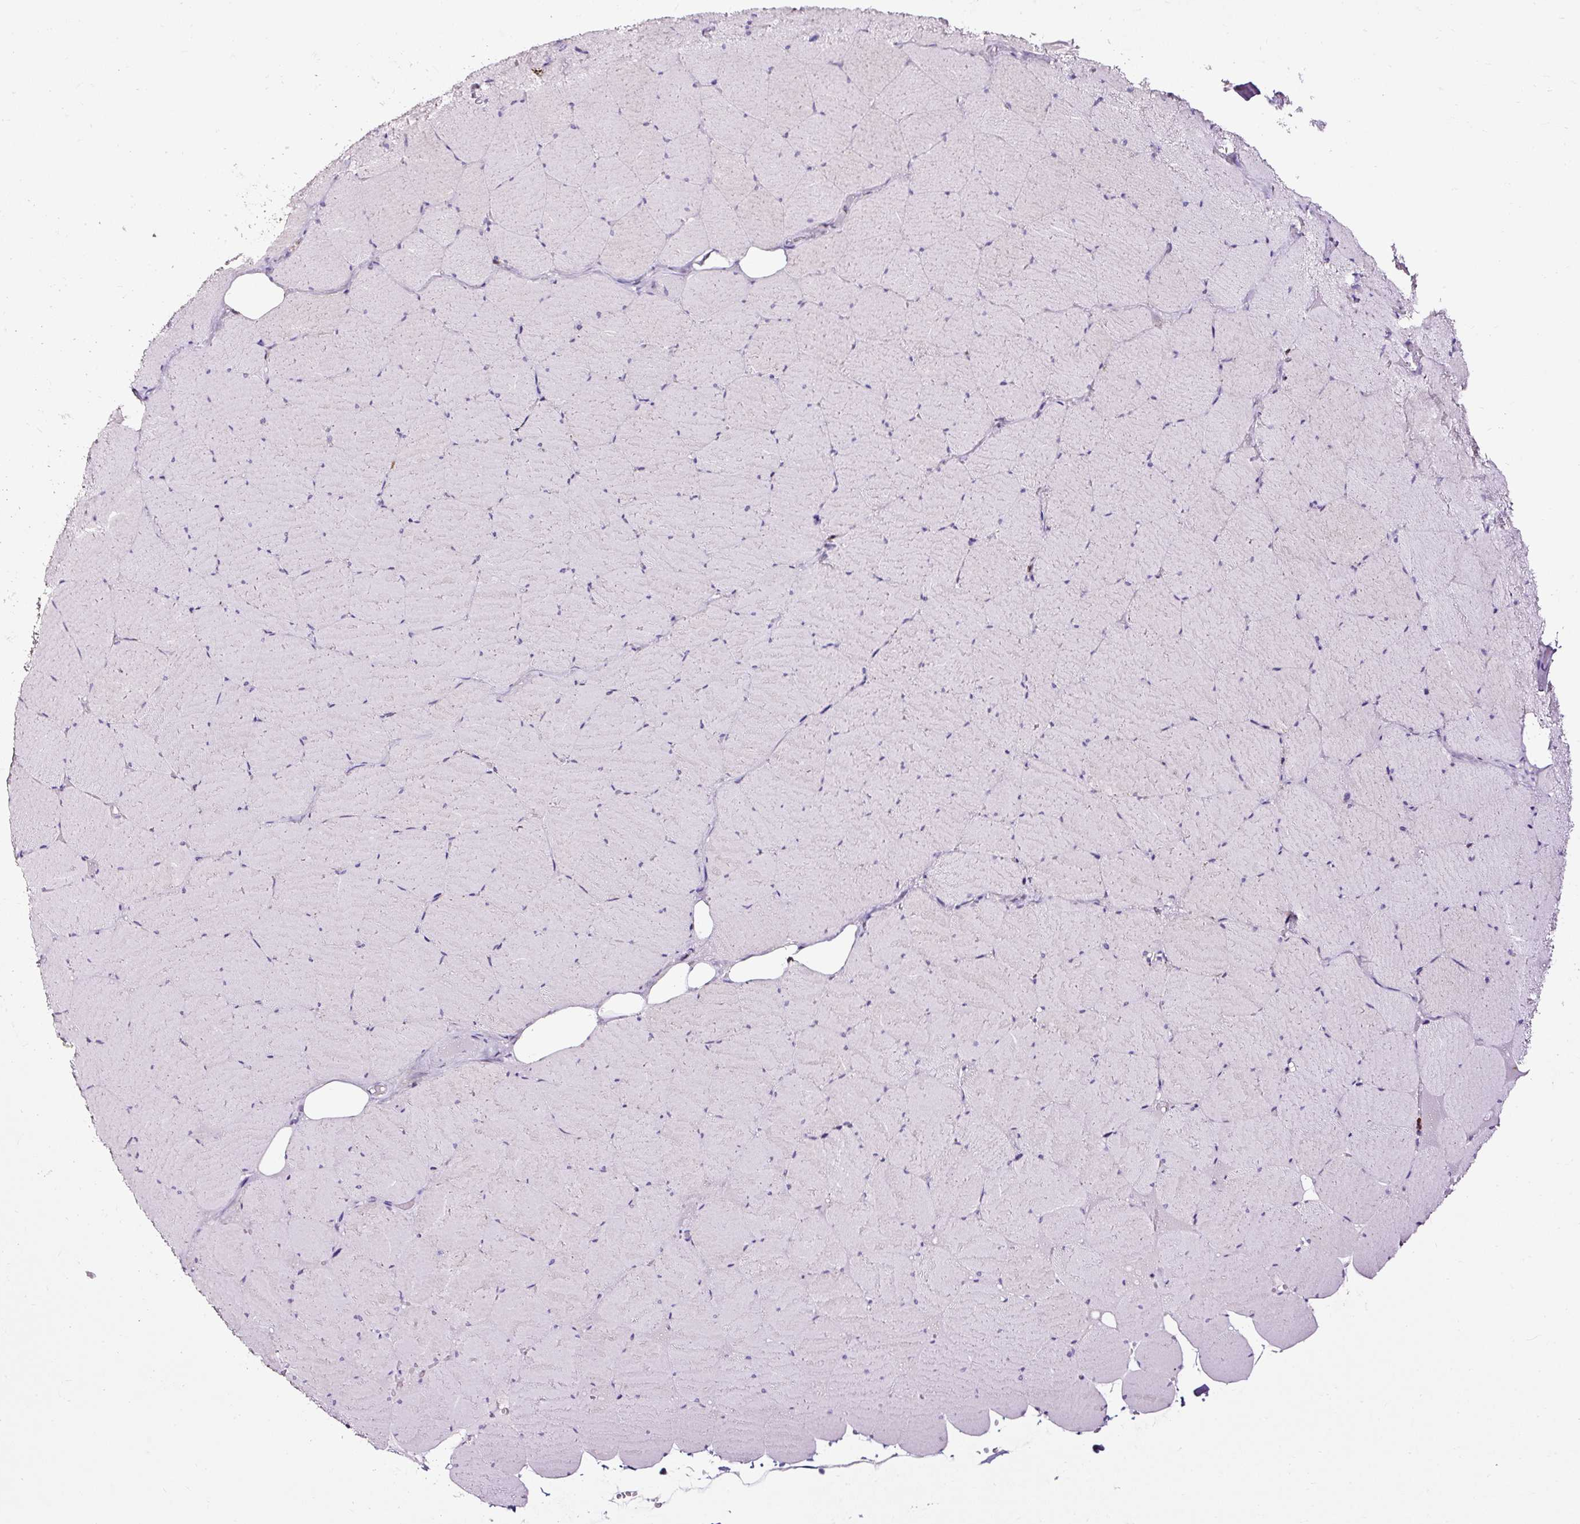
{"staining": {"intensity": "negative", "quantity": "none", "location": "none"}, "tissue": "skeletal muscle", "cell_type": "Myocytes", "image_type": "normal", "snomed": [{"axis": "morphology", "description": "Normal tissue, NOS"}, {"axis": "topography", "description": "Skeletal muscle"}, {"axis": "topography", "description": "Head-Neck"}], "caption": "Immunohistochemical staining of benign human skeletal muscle displays no significant staining in myocytes. Brightfield microscopy of IHC stained with DAB (brown) and hematoxylin (blue), captured at high magnification.", "gene": "SLC7A8", "patient": {"sex": "male", "age": 66}}